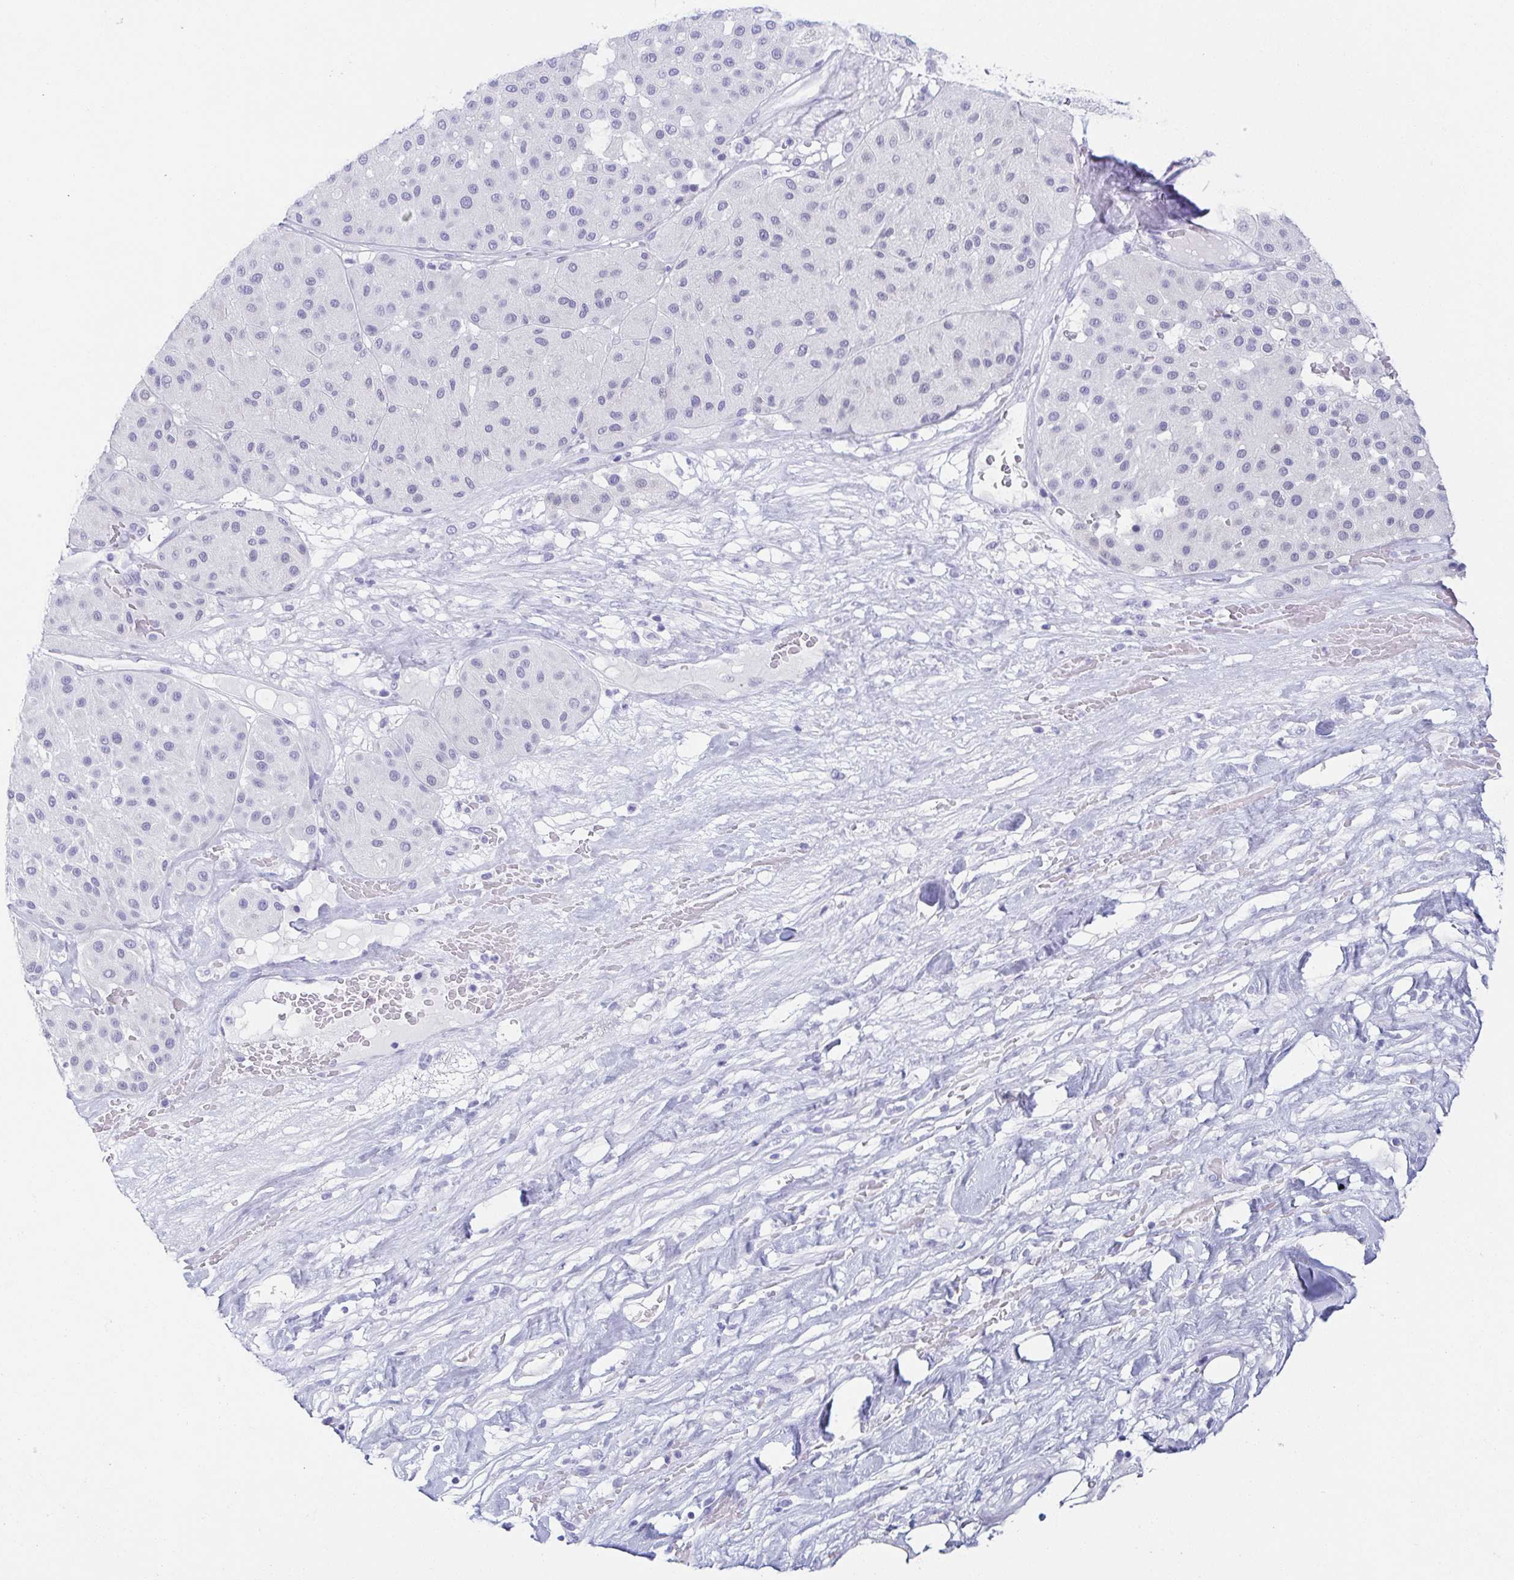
{"staining": {"intensity": "negative", "quantity": "none", "location": "none"}, "tissue": "melanoma", "cell_type": "Tumor cells", "image_type": "cancer", "snomed": [{"axis": "morphology", "description": "Malignant melanoma, Metastatic site"}, {"axis": "topography", "description": "Smooth muscle"}], "caption": "Melanoma was stained to show a protein in brown. There is no significant positivity in tumor cells. (DAB IHC, high magnification).", "gene": "ZG16B", "patient": {"sex": "male", "age": 41}}